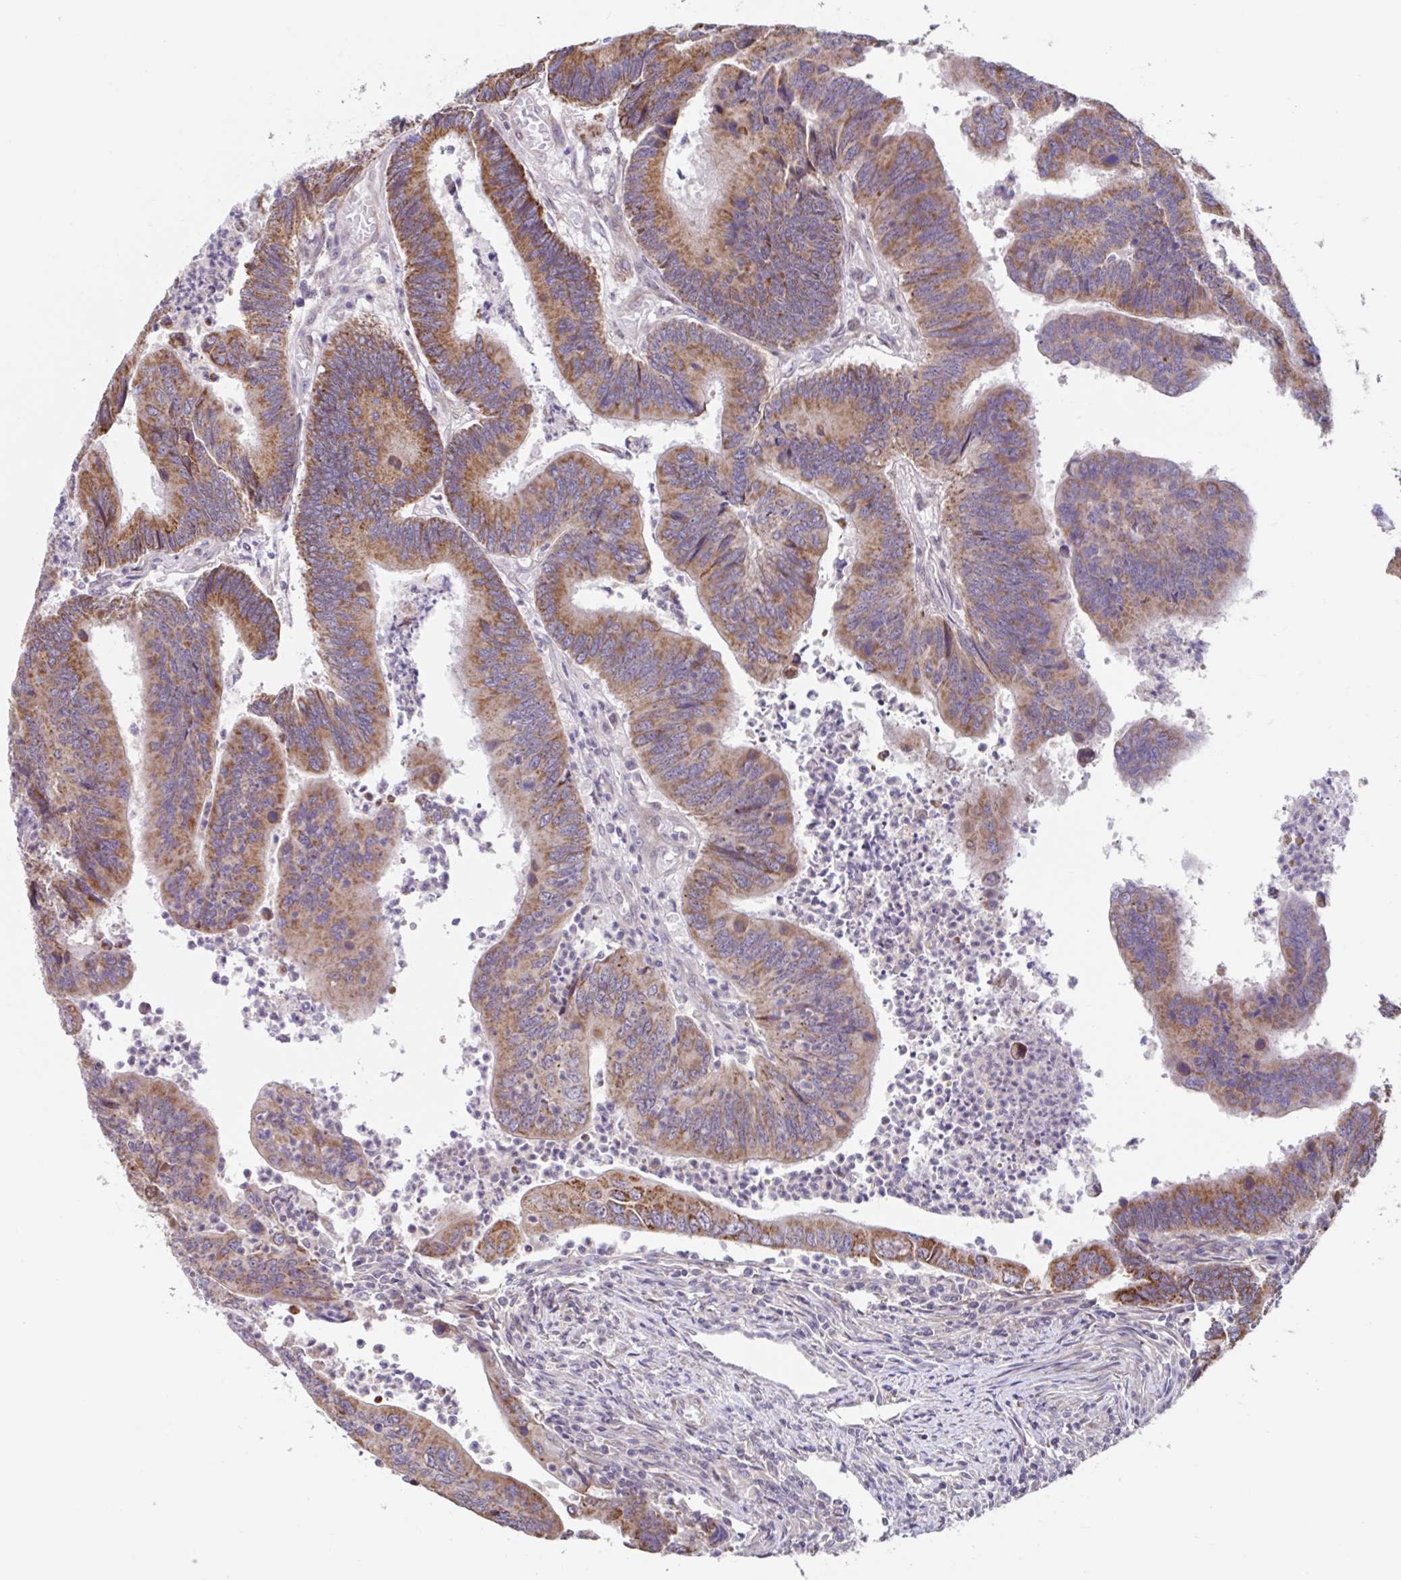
{"staining": {"intensity": "moderate", "quantity": ">75%", "location": "cytoplasmic/membranous"}, "tissue": "colorectal cancer", "cell_type": "Tumor cells", "image_type": "cancer", "snomed": [{"axis": "morphology", "description": "Adenocarcinoma, NOS"}, {"axis": "topography", "description": "Colon"}], "caption": "This is an image of immunohistochemistry staining of colorectal adenocarcinoma, which shows moderate positivity in the cytoplasmic/membranous of tumor cells.", "gene": "NT5C1B", "patient": {"sex": "female", "age": 67}}